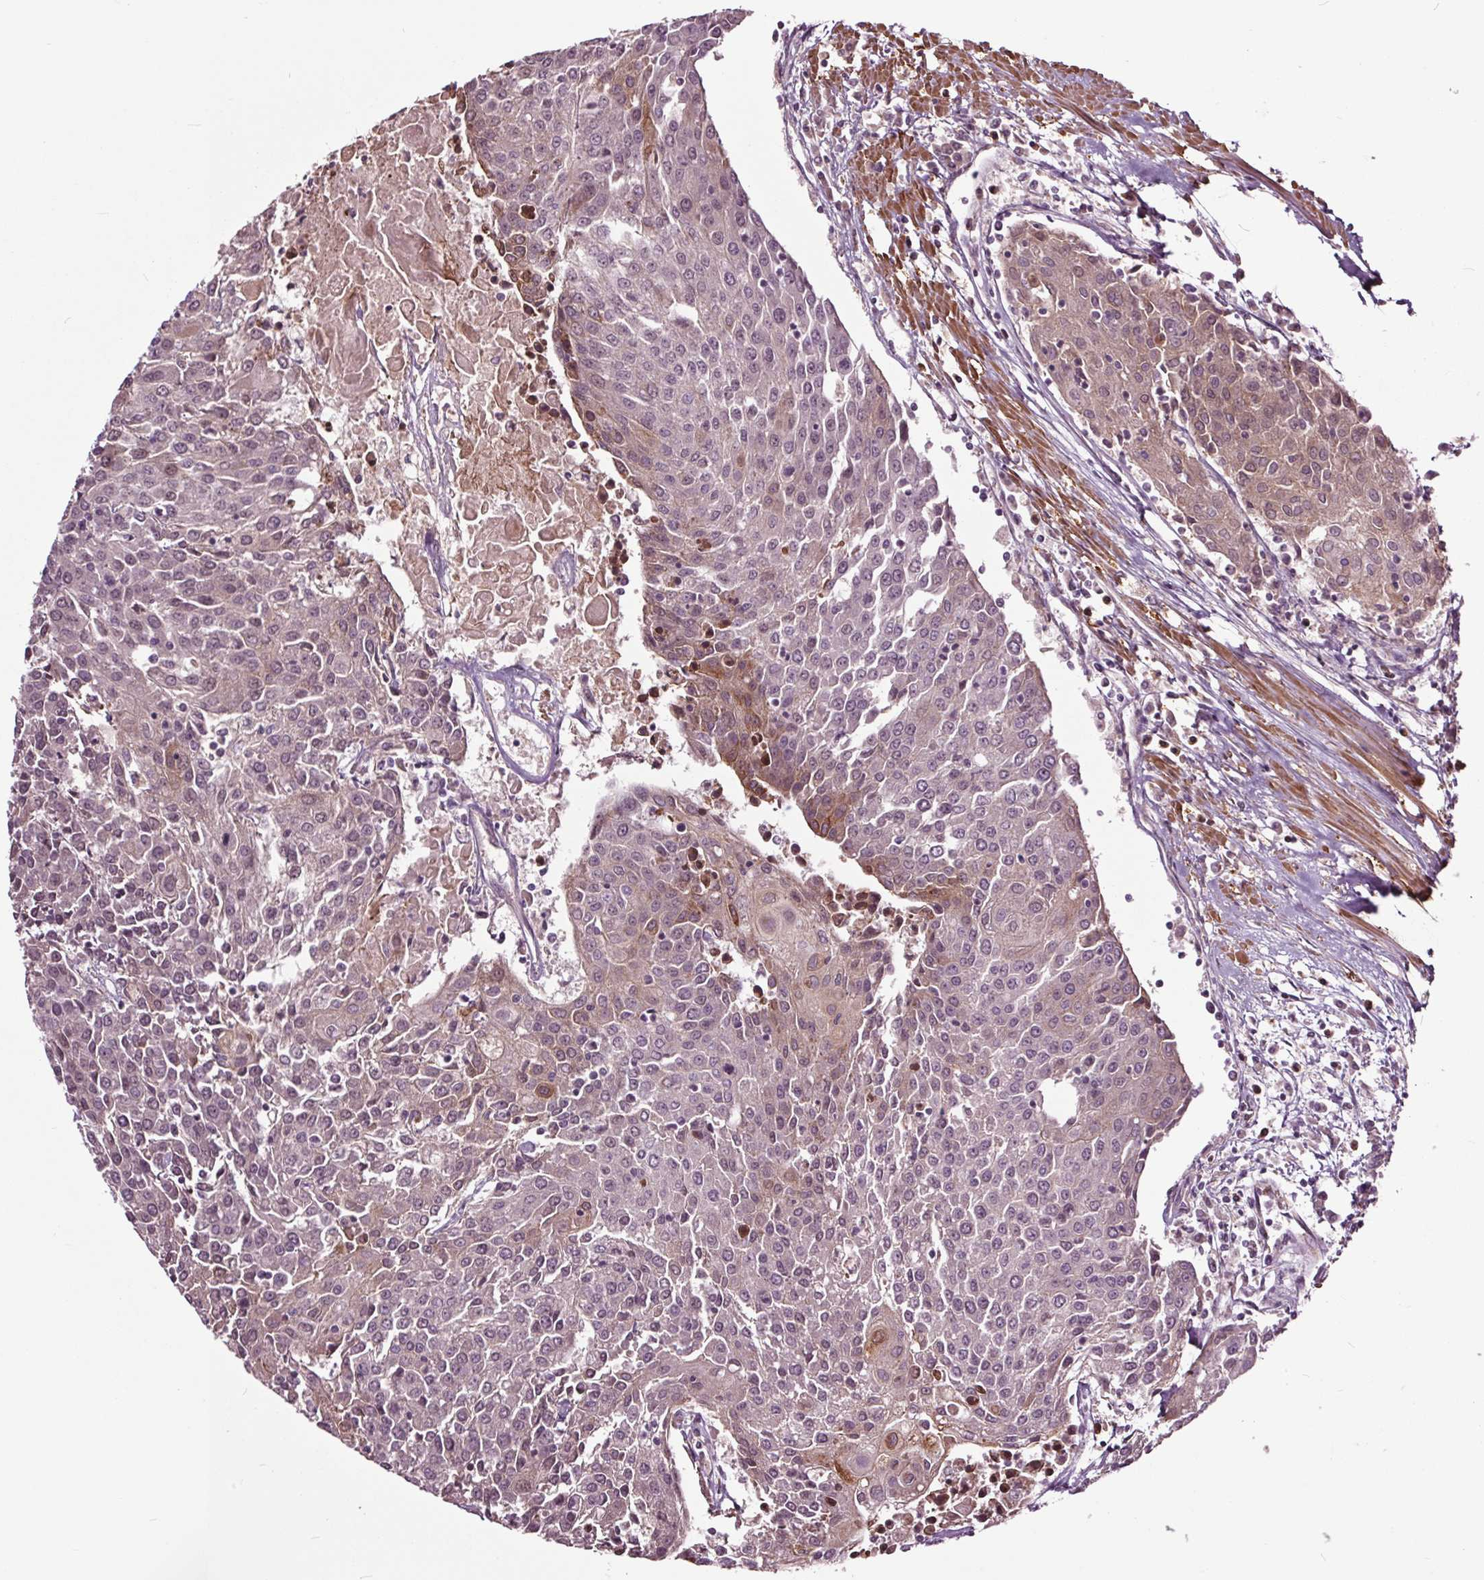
{"staining": {"intensity": "weak", "quantity": "<25%", "location": "cytoplasmic/membranous"}, "tissue": "urothelial cancer", "cell_type": "Tumor cells", "image_type": "cancer", "snomed": [{"axis": "morphology", "description": "Urothelial carcinoma, High grade"}, {"axis": "topography", "description": "Urinary bladder"}], "caption": "Immunohistochemical staining of human urothelial cancer exhibits no significant positivity in tumor cells. Brightfield microscopy of immunohistochemistry (IHC) stained with DAB (3,3'-diaminobenzidine) (brown) and hematoxylin (blue), captured at high magnification.", "gene": "HAUS5", "patient": {"sex": "female", "age": 85}}